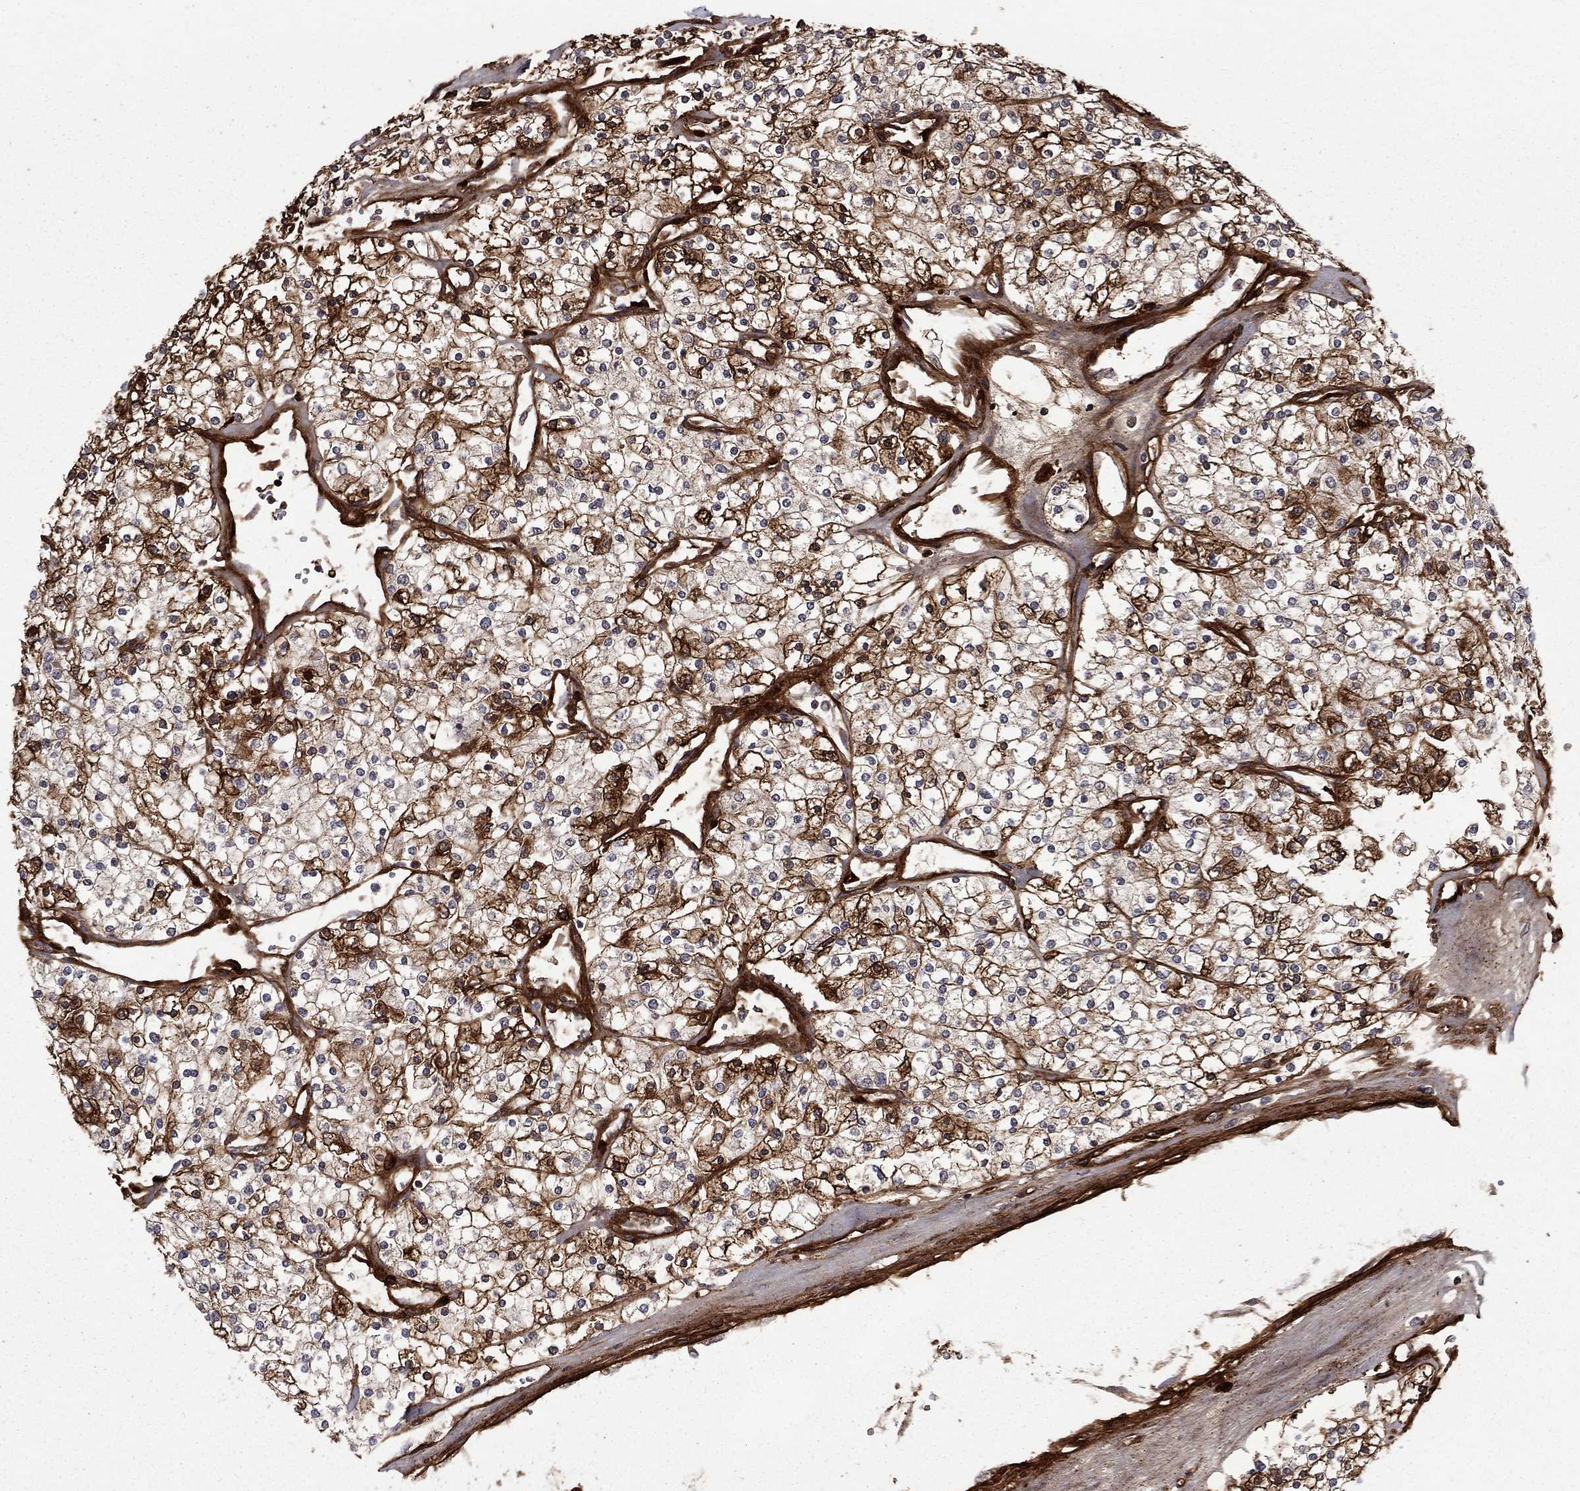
{"staining": {"intensity": "moderate", "quantity": ">75%", "location": "cytoplasmic/membranous"}, "tissue": "renal cancer", "cell_type": "Tumor cells", "image_type": "cancer", "snomed": [{"axis": "morphology", "description": "Adenocarcinoma, NOS"}, {"axis": "topography", "description": "Kidney"}], "caption": "Moderate cytoplasmic/membranous staining is identified in approximately >75% of tumor cells in adenocarcinoma (renal).", "gene": "COL18A1", "patient": {"sex": "male", "age": 80}}